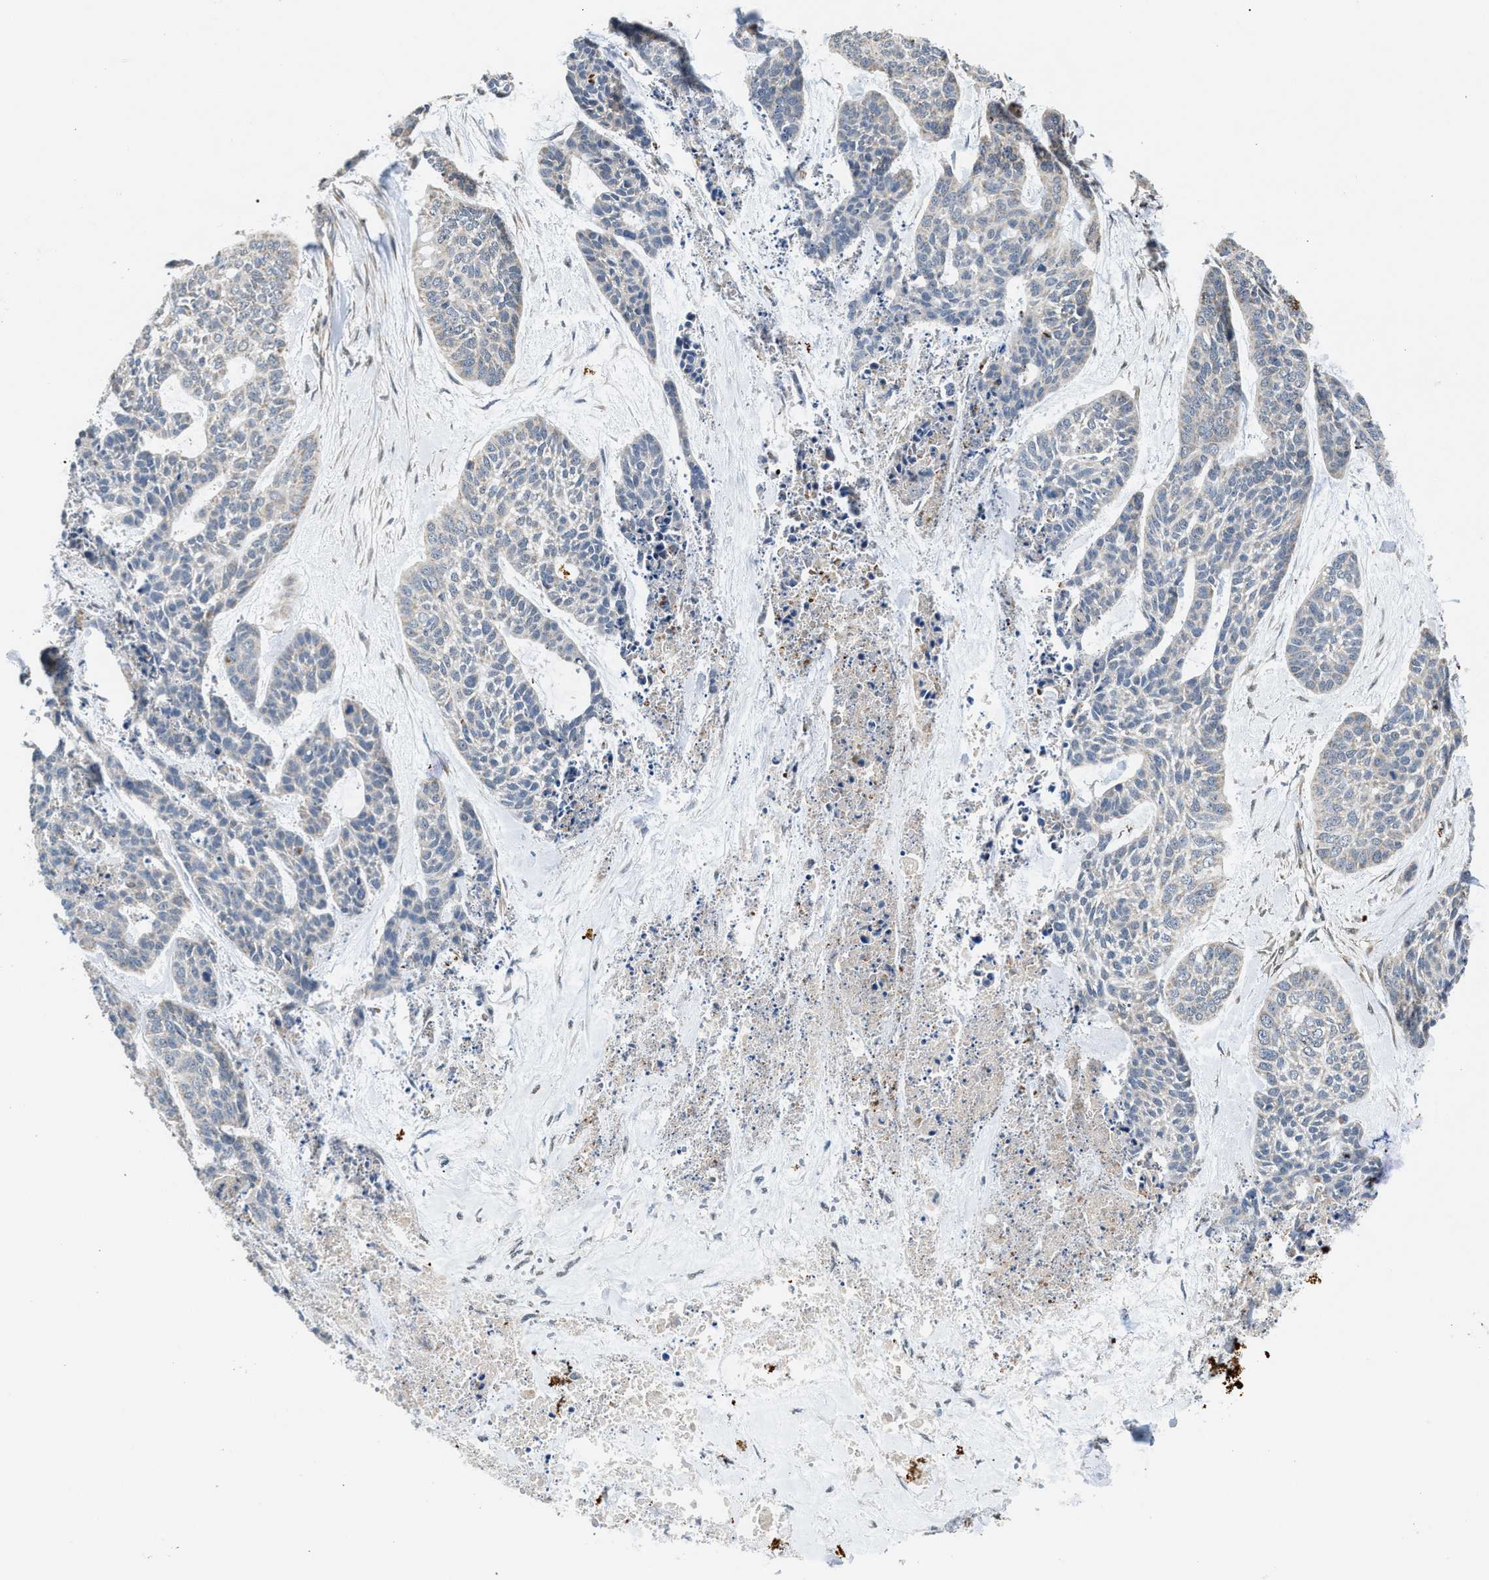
{"staining": {"intensity": "negative", "quantity": "none", "location": "none"}, "tissue": "skin cancer", "cell_type": "Tumor cells", "image_type": "cancer", "snomed": [{"axis": "morphology", "description": "Basal cell carcinoma"}, {"axis": "topography", "description": "Skin"}], "caption": "Immunohistochemical staining of skin cancer (basal cell carcinoma) shows no significant positivity in tumor cells. (DAB immunohistochemistry (IHC) visualized using brightfield microscopy, high magnification).", "gene": "TACO1", "patient": {"sex": "female", "age": 64}}